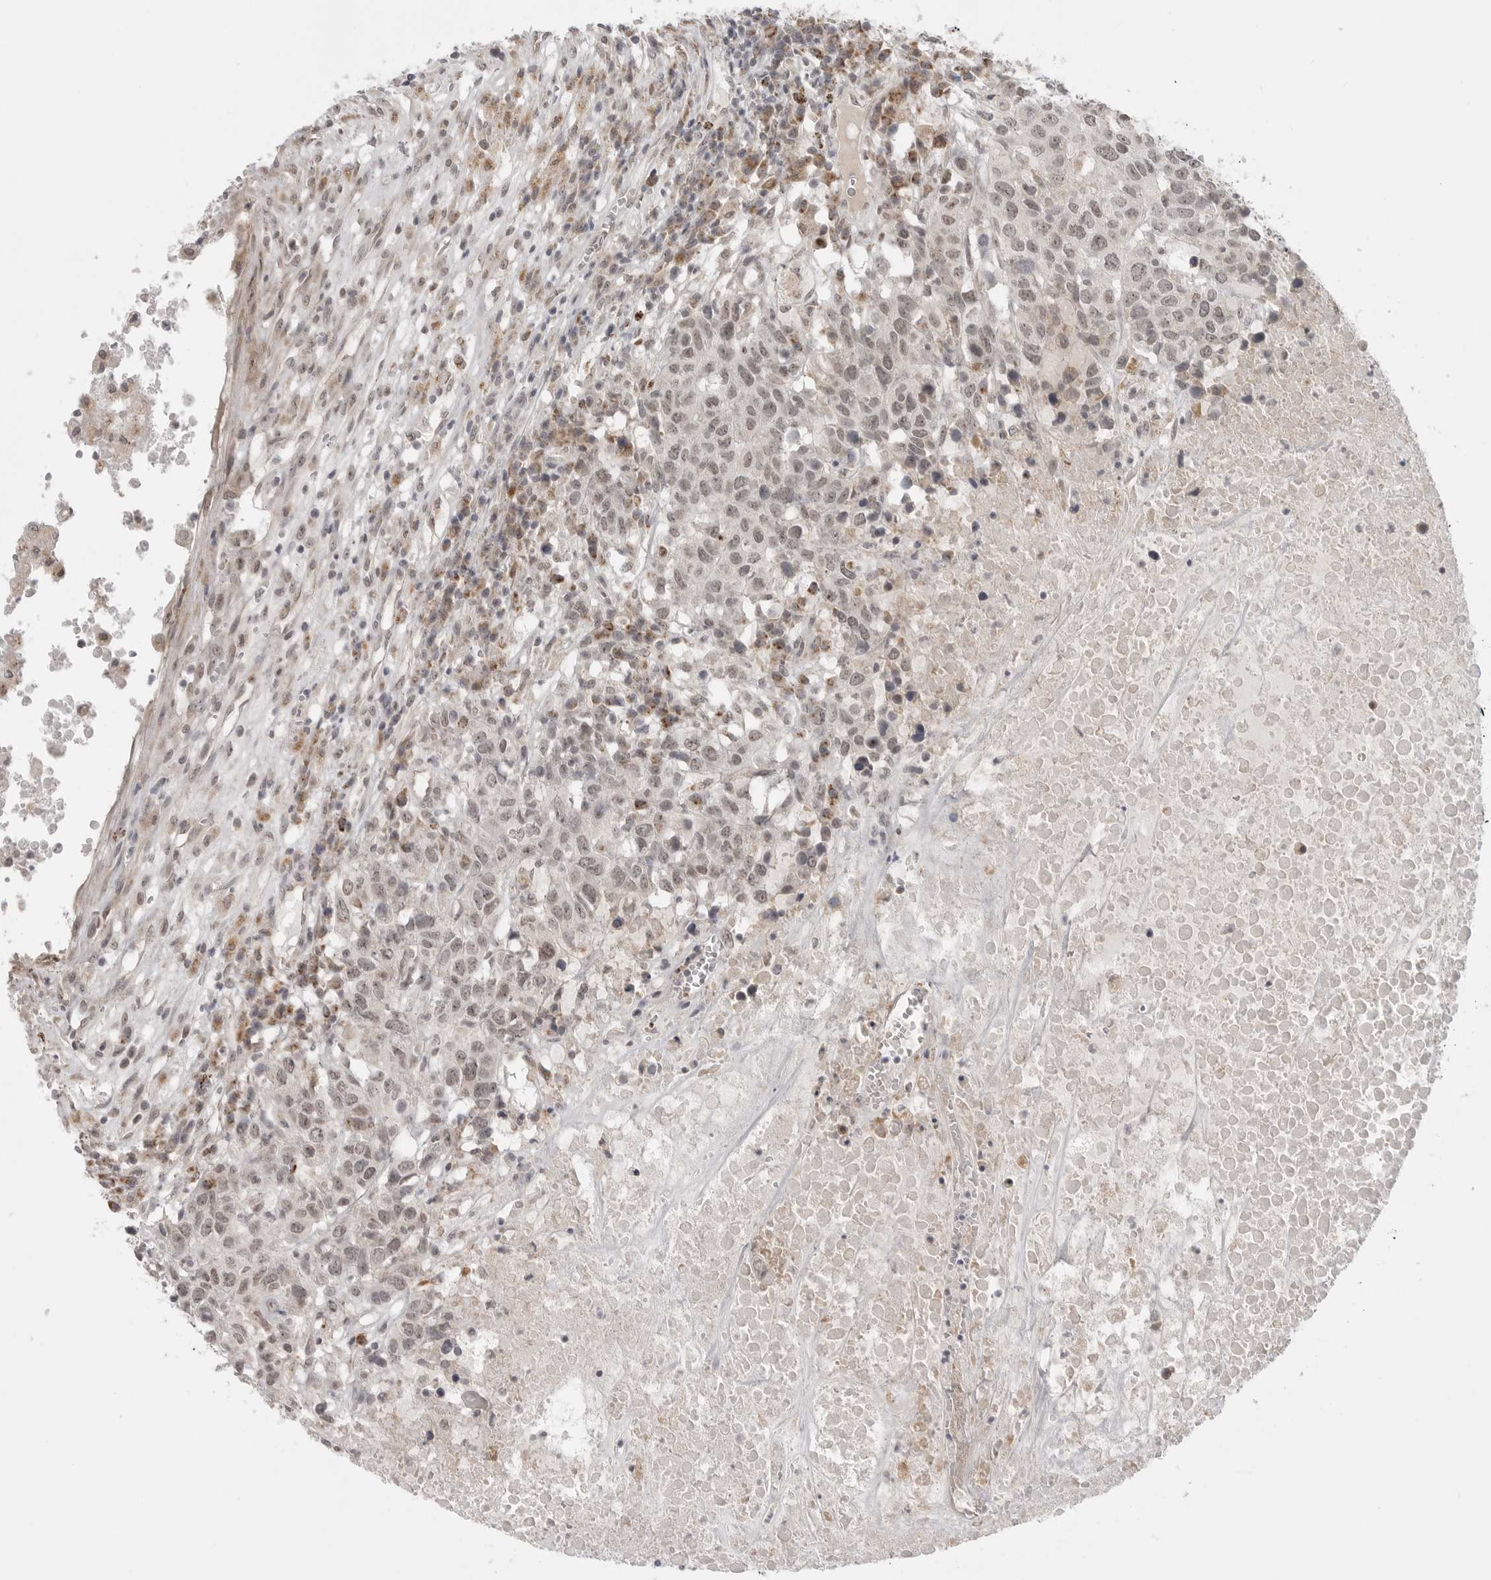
{"staining": {"intensity": "weak", "quantity": "25%-75%", "location": "nuclear"}, "tissue": "head and neck cancer", "cell_type": "Tumor cells", "image_type": "cancer", "snomed": [{"axis": "morphology", "description": "Squamous cell carcinoma, NOS"}, {"axis": "topography", "description": "Head-Neck"}], "caption": "The immunohistochemical stain labels weak nuclear staining in tumor cells of head and neck cancer tissue.", "gene": "KALRN", "patient": {"sex": "male", "age": 66}}